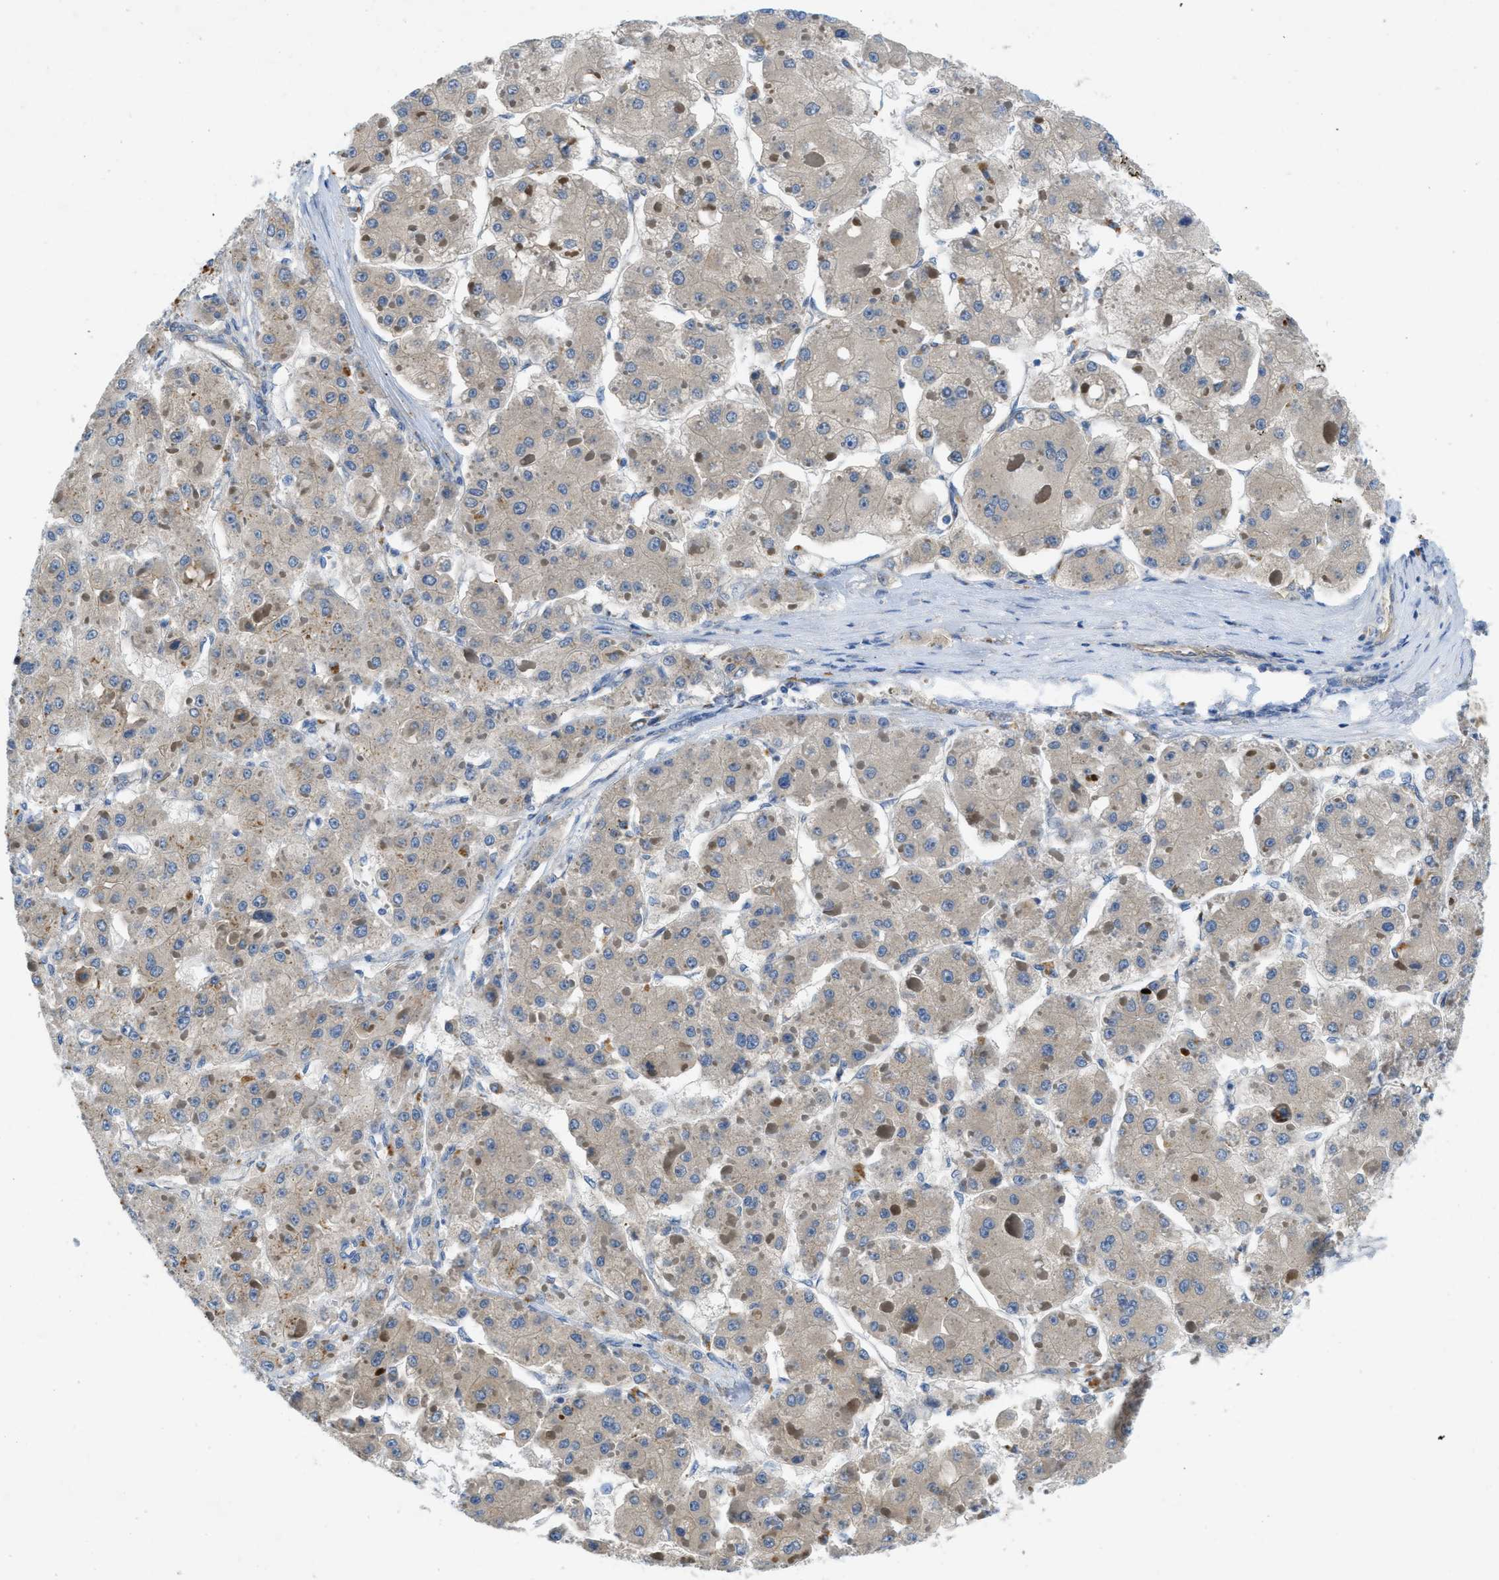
{"staining": {"intensity": "negative", "quantity": "none", "location": "none"}, "tissue": "liver cancer", "cell_type": "Tumor cells", "image_type": "cancer", "snomed": [{"axis": "morphology", "description": "Carcinoma, Hepatocellular, NOS"}, {"axis": "topography", "description": "Liver"}], "caption": "Immunohistochemical staining of human liver cancer demonstrates no significant staining in tumor cells.", "gene": "RIPK2", "patient": {"sex": "female", "age": 73}}